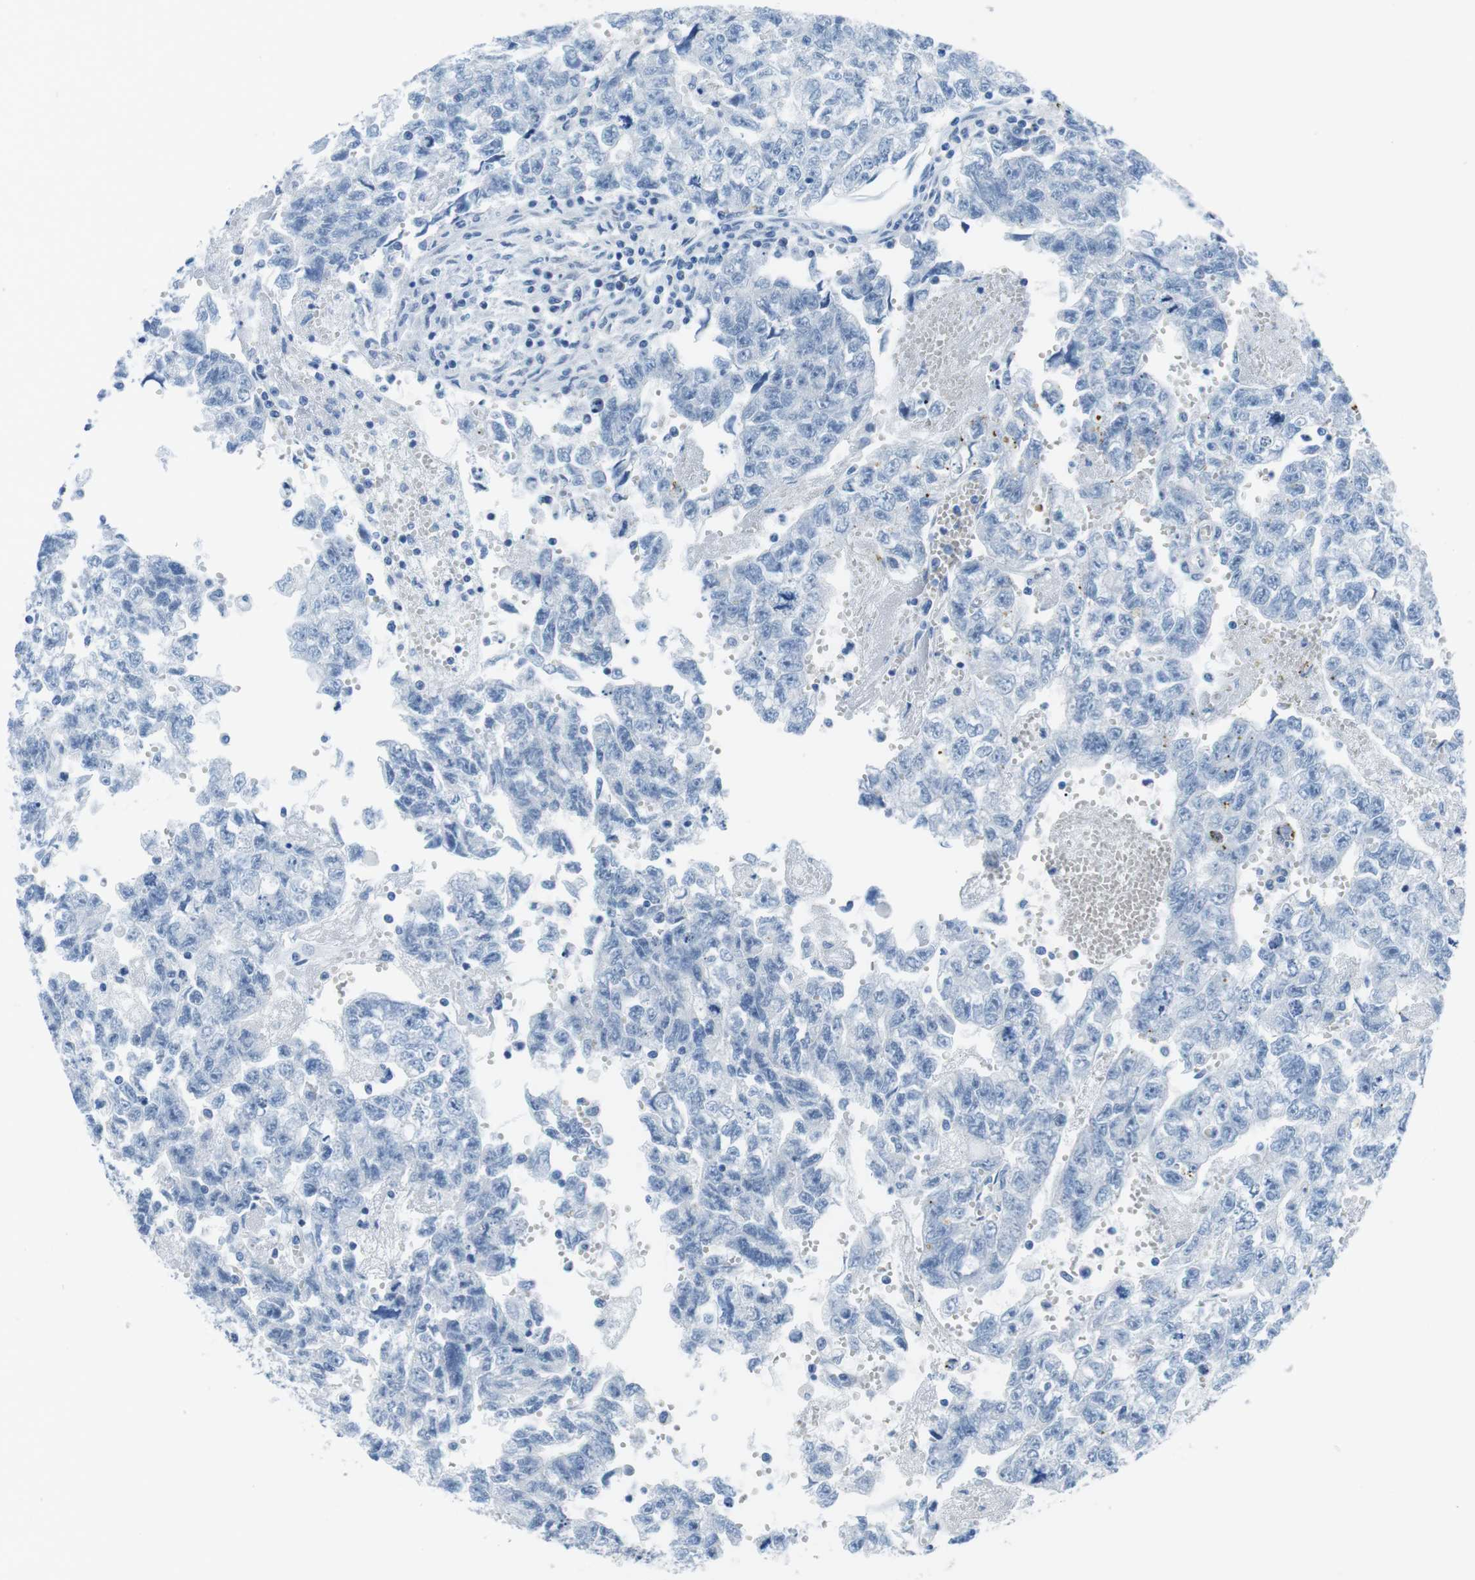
{"staining": {"intensity": "negative", "quantity": "none", "location": "none"}, "tissue": "testis cancer", "cell_type": "Tumor cells", "image_type": "cancer", "snomed": [{"axis": "morphology", "description": "Seminoma, NOS"}, {"axis": "morphology", "description": "Carcinoma, Embryonal, NOS"}, {"axis": "topography", "description": "Testis"}], "caption": "The immunohistochemistry (IHC) image has no significant staining in tumor cells of testis cancer tissue. (Brightfield microscopy of DAB IHC at high magnification).", "gene": "MUC2", "patient": {"sex": "male", "age": 38}}